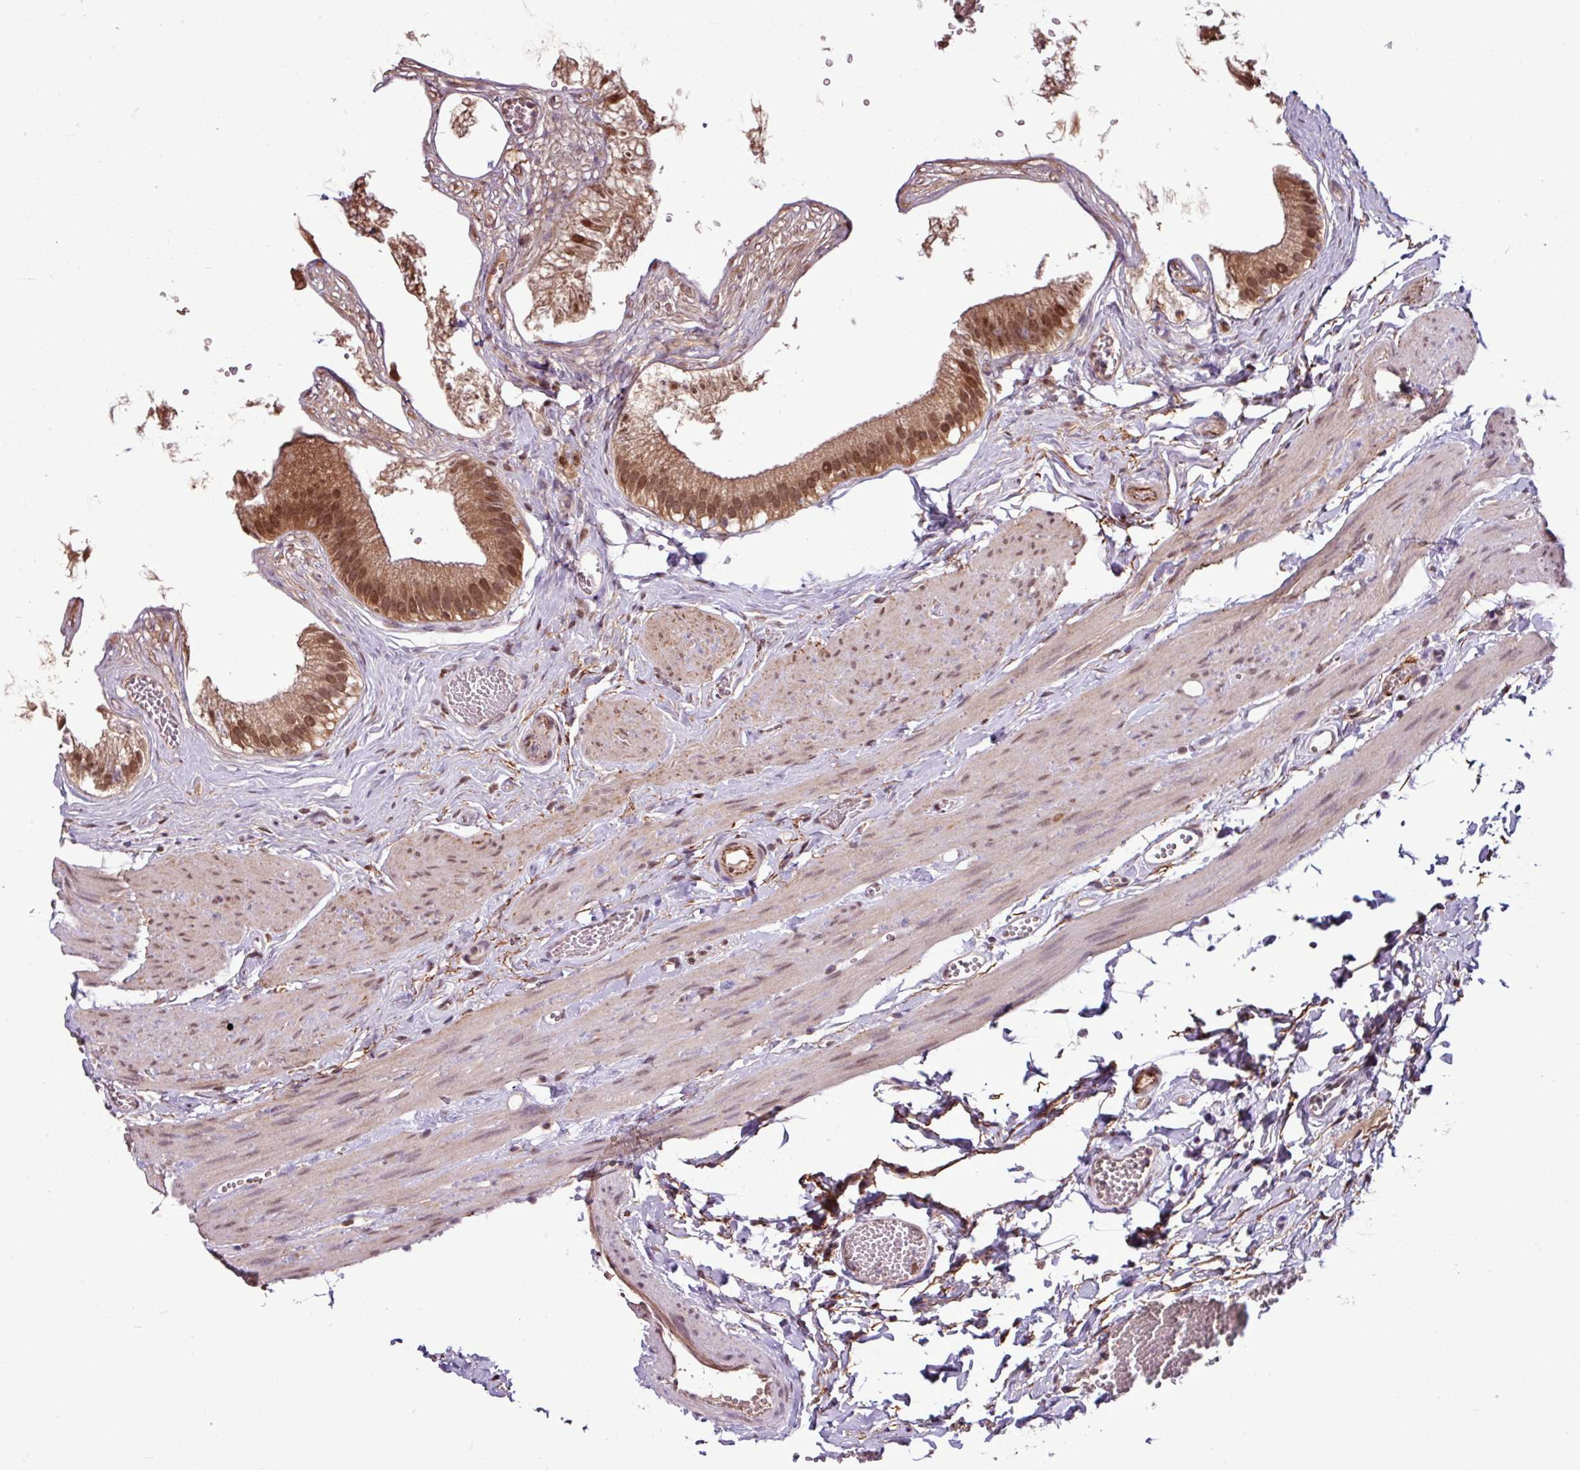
{"staining": {"intensity": "moderate", "quantity": ">75%", "location": "cytoplasmic/membranous,nuclear"}, "tissue": "gallbladder", "cell_type": "Glandular cells", "image_type": "normal", "snomed": [{"axis": "morphology", "description": "Normal tissue, NOS"}, {"axis": "topography", "description": "Gallbladder"}], "caption": "About >75% of glandular cells in normal gallbladder demonstrate moderate cytoplasmic/membranous,nuclear protein staining as visualized by brown immunohistochemical staining.", "gene": "SKIC2", "patient": {"sex": "female", "age": 54}}